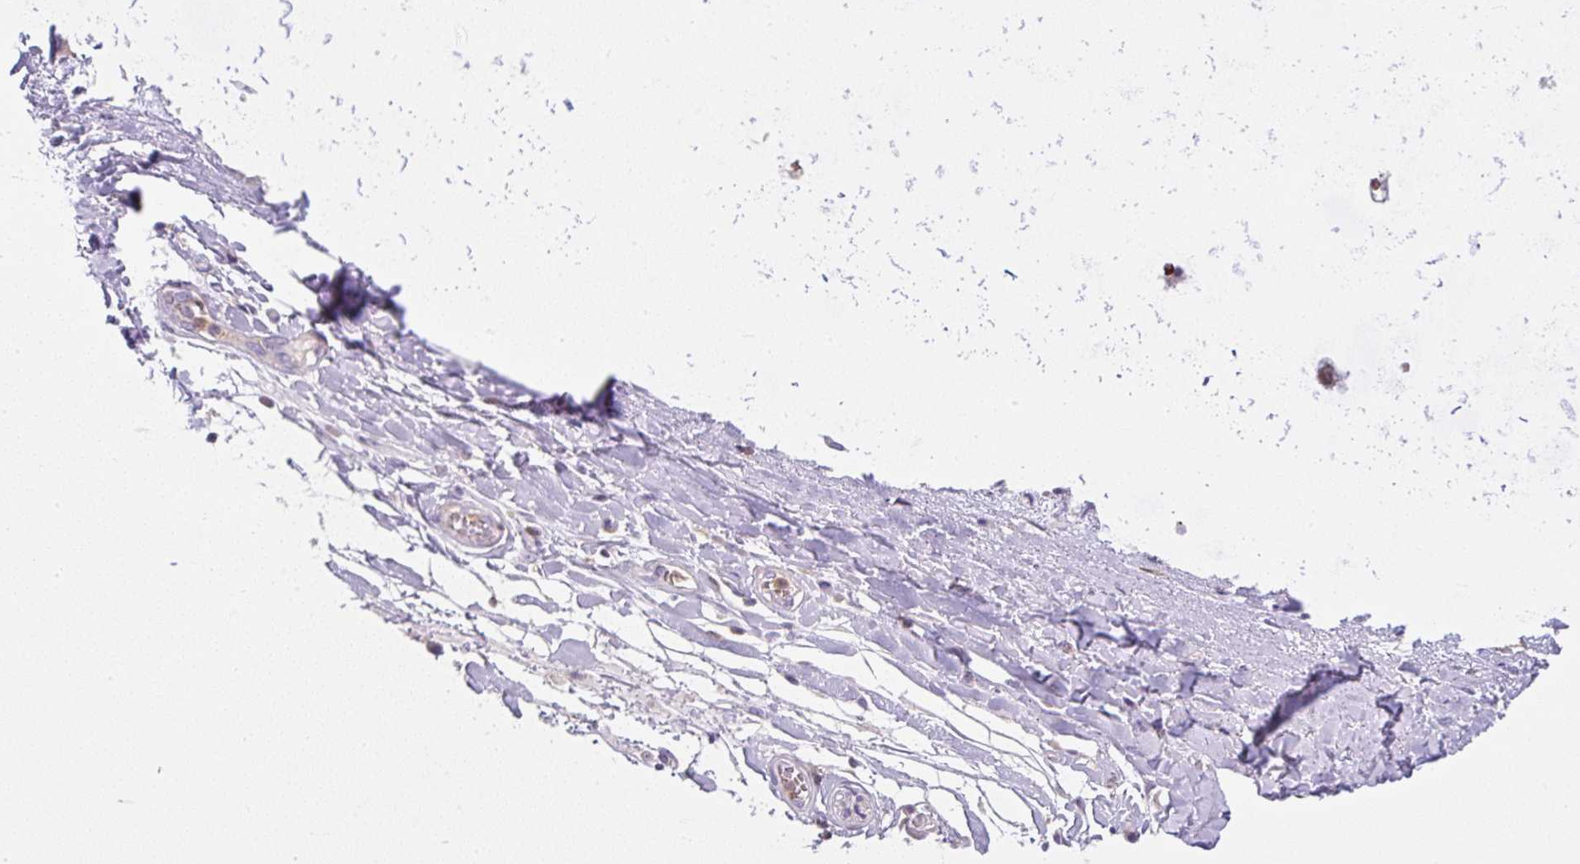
{"staining": {"intensity": "negative", "quantity": "none", "location": "none"}, "tissue": "adipose tissue", "cell_type": "Adipocytes", "image_type": "normal", "snomed": [{"axis": "morphology", "description": "Normal tissue, NOS"}, {"axis": "topography", "description": "Cartilage tissue"}, {"axis": "topography", "description": "Bronchus"}], "caption": "An immunohistochemistry image of normal adipose tissue is shown. There is no staining in adipocytes of adipose tissue. (DAB immunohistochemistry with hematoxylin counter stain).", "gene": "PIP5KL1", "patient": {"sex": "male", "age": 56}}